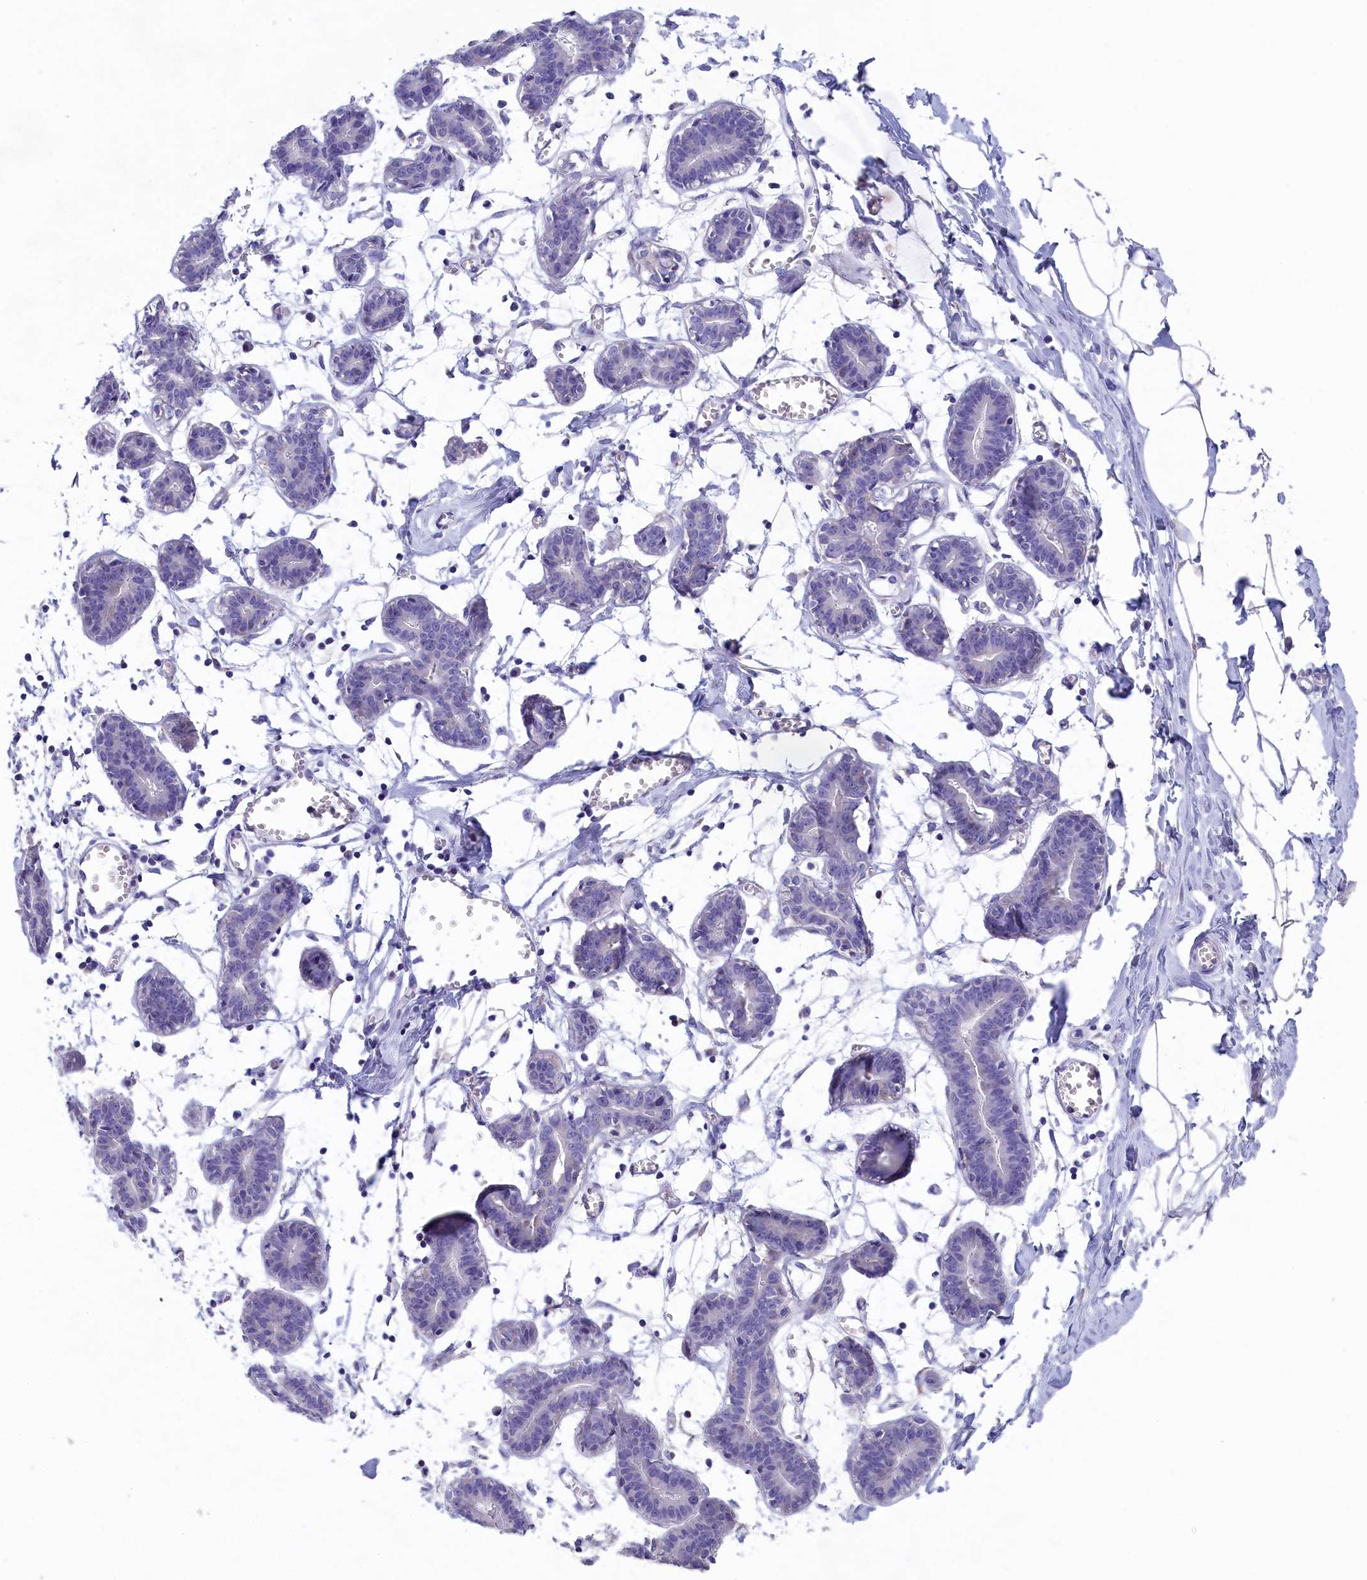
{"staining": {"intensity": "negative", "quantity": "none", "location": "none"}, "tissue": "breast", "cell_type": "Adipocytes", "image_type": "normal", "snomed": [{"axis": "morphology", "description": "Normal tissue, NOS"}, {"axis": "topography", "description": "Breast"}], "caption": "Immunohistochemistry micrograph of benign breast: breast stained with DAB (3,3'-diaminobenzidine) demonstrates no significant protein expression in adipocytes. (Immunohistochemistry (ihc), brightfield microscopy, high magnification).", "gene": "PRDM12", "patient": {"sex": "female", "age": 27}}